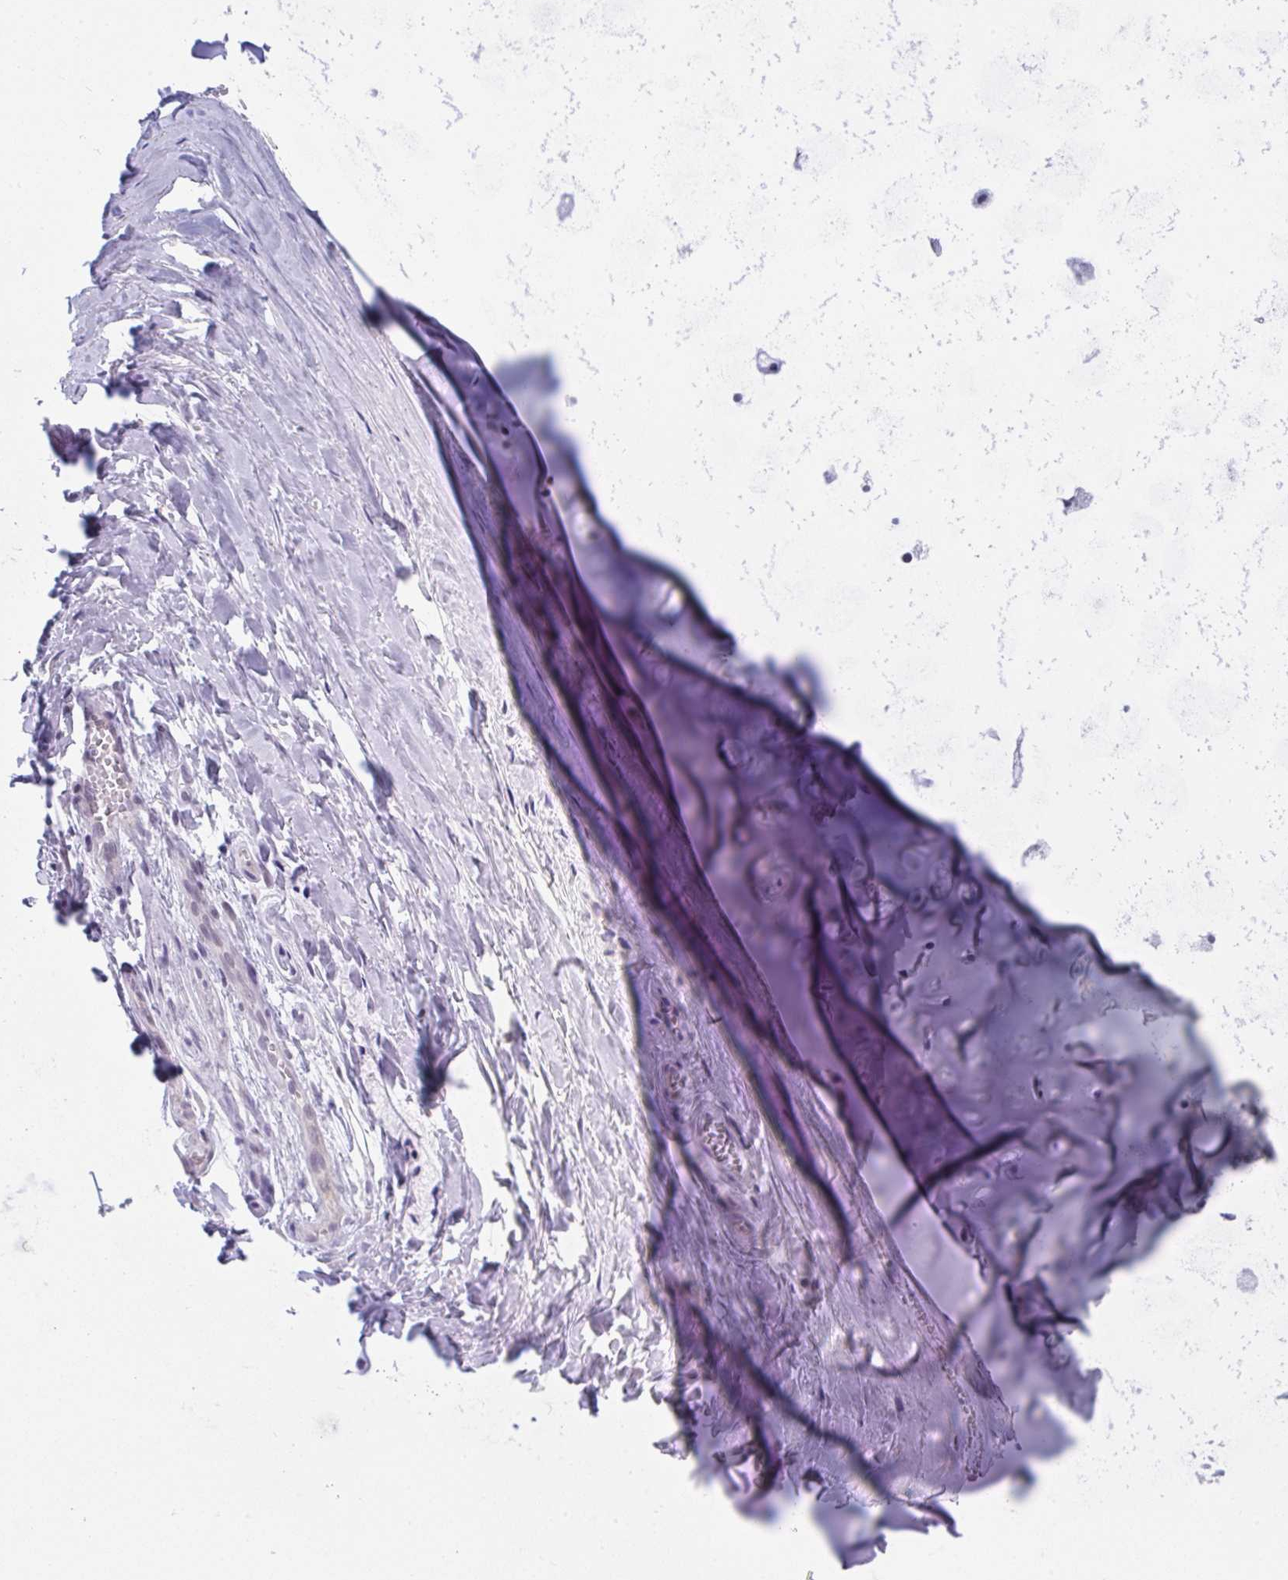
{"staining": {"intensity": "negative", "quantity": "none", "location": "none"}, "tissue": "soft tissue", "cell_type": "Chondrocytes", "image_type": "normal", "snomed": [{"axis": "morphology", "description": "Normal tissue, NOS"}, {"axis": "topography", "description": "Cartilage tissue"}, {"axis": "topography", "description": "Nasopharynx"}, {"axis": "topography", "description": "Thyroid gland"}], "caption": "High power microscopy photomicrograph of an immunohistochemistry histopathology image of unremarkable soft tissue, revealing no significant positivity in chondrocytes. (DAB immunohistochemistry, high magnification).", "gene": "CDK13", "patient": {"sex": "male", "age": 63}}